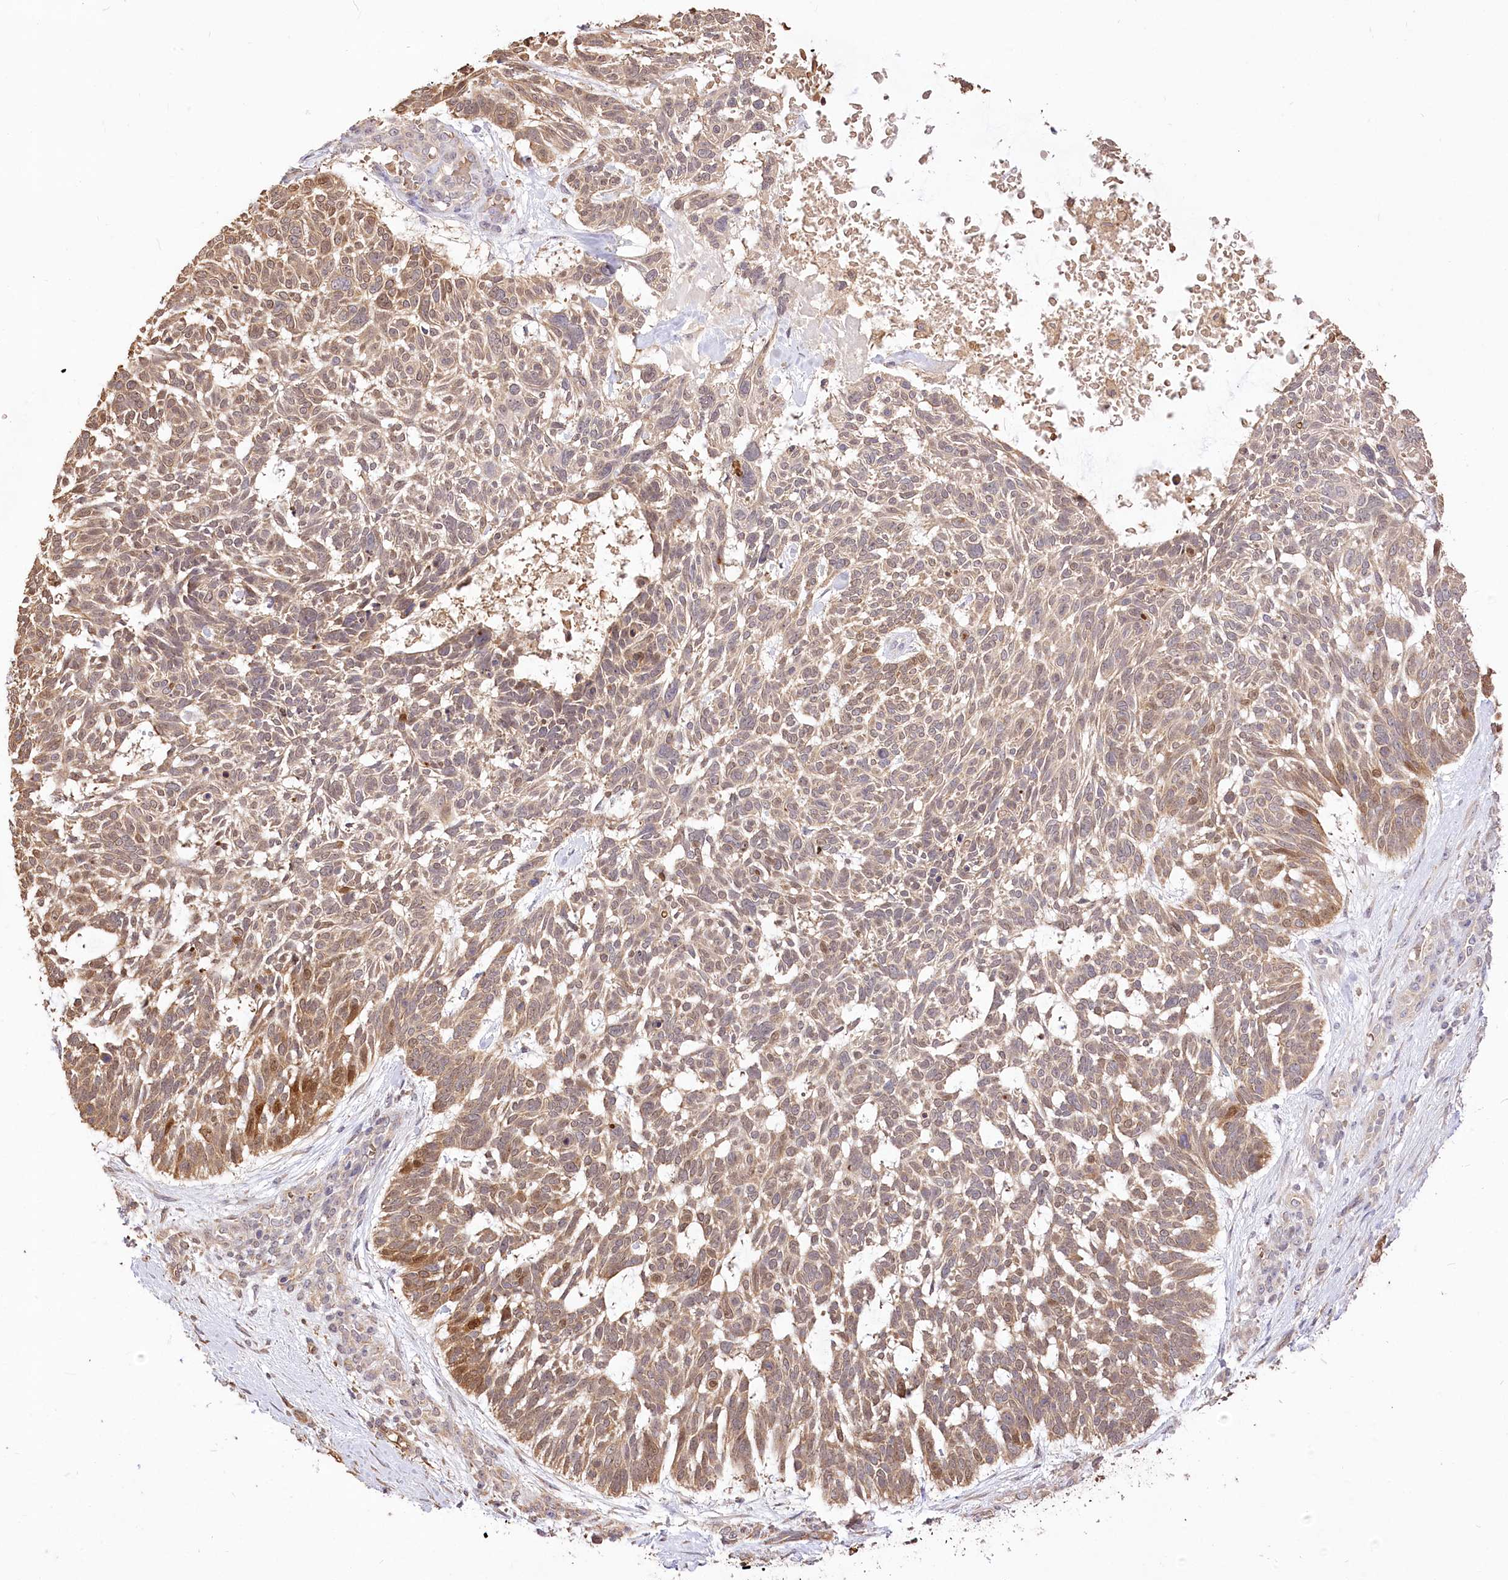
{"staining": {"intensity": "moderate", "quantity": ">75%", "location": "cytoplasmic/membranous"}, "tissue": "skin cancer", "cell_type": "Tumor cells", "image_type": "cancer", "snomed": [{"axis": "morphology", "description": "Basal cell carcinoma"}, {"axis": "topography", "description": "Skin"}], "caption": "Tumor cells show moderate cytoplasmic/membranous staining in approximately >75% of cells in skin cancer.", "gene": "R3HDM2", "patient": {"sex": "male", "age": 88}}